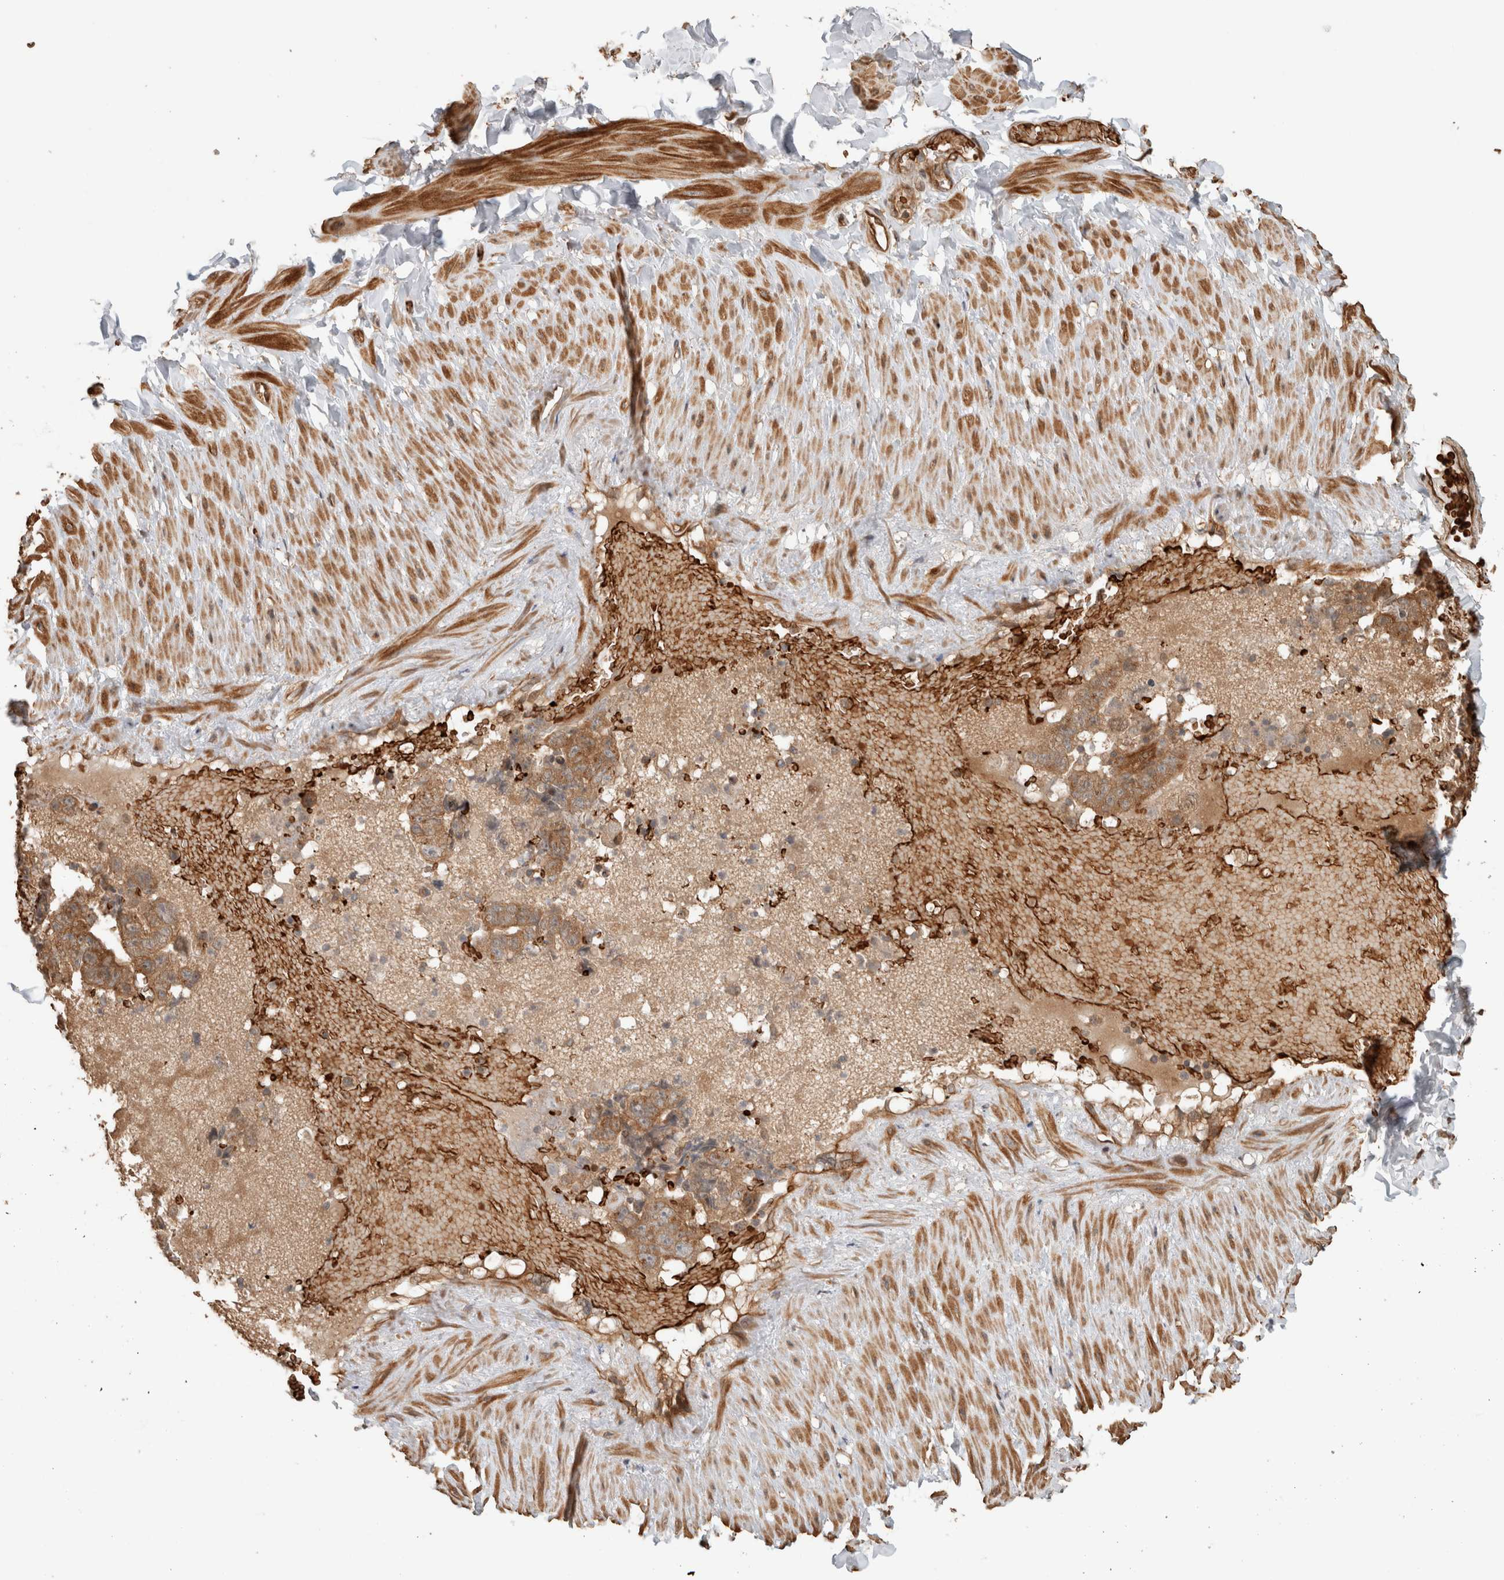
{"staining": {"intensity": "weak", "quantity": ">75%", "location": "cytoplasmic/membranous"}, "tissue": "soft tissue", "cell_type": "Fibroblasts", "image_type": "normal", "snomed": [{"axis": "morphology", "description": "Normal tissue, NOS"}, {"axis": "topography", "description": "Adipose tissue"}, {"axis": "topography", "description": "Vascular tissue"}, {"axis": "topography", "description": "Peripheral nerve tissue"}], "caption": "High-magnification brightfield microscopy of unremarkable soft tissue stained with DAB (3,3'-diaminobenzidine) (brown) and counterstained with hematoxylin (blue). fibroblasts exhibit weak cytoplasmic/membranous staining is seen in about>75% of cells. (DAB (3,3'-diaminobenzidine) IHC with brightfield microscopy, high magnification).", "gene": "OTUD6B", "patient": {"sex": "male", "age": 25}}